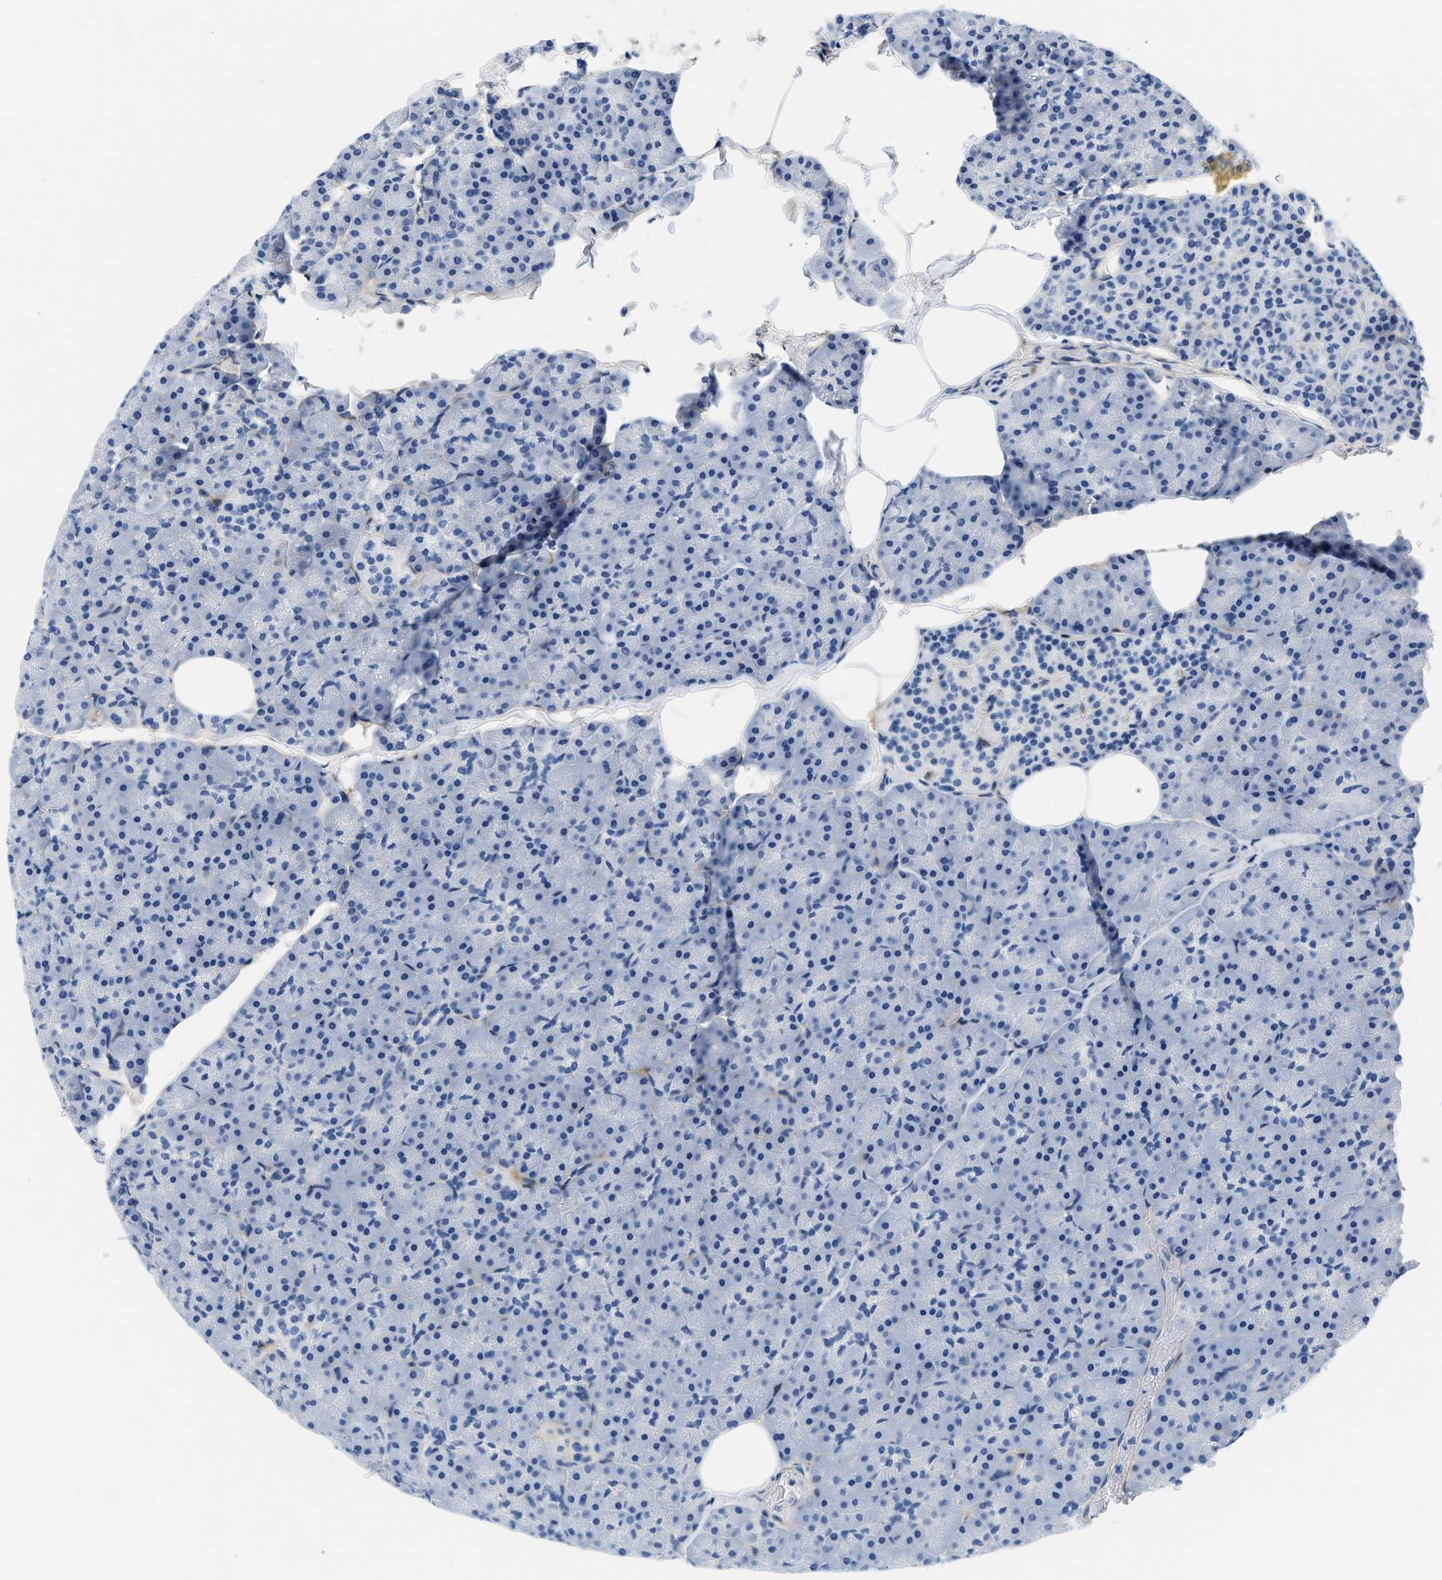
{"staining": {"intensity": "negative", "quantity": "none", "location": "none"}, "tissue": "pancreas", "cell_type": "Exocrine glandular cells", "image_type": "normal", "snomed": [{"axis": "morphology", "description": "Normal tissue, NOS"}, {"axis": "topography", "description": "Pancreas"}], "caption": "Image shows no protein positivity in exocrine glandular cells of benign pancreas.", "gene": "PDGFRB", "patient": {"sex": "male", "age": 35}}